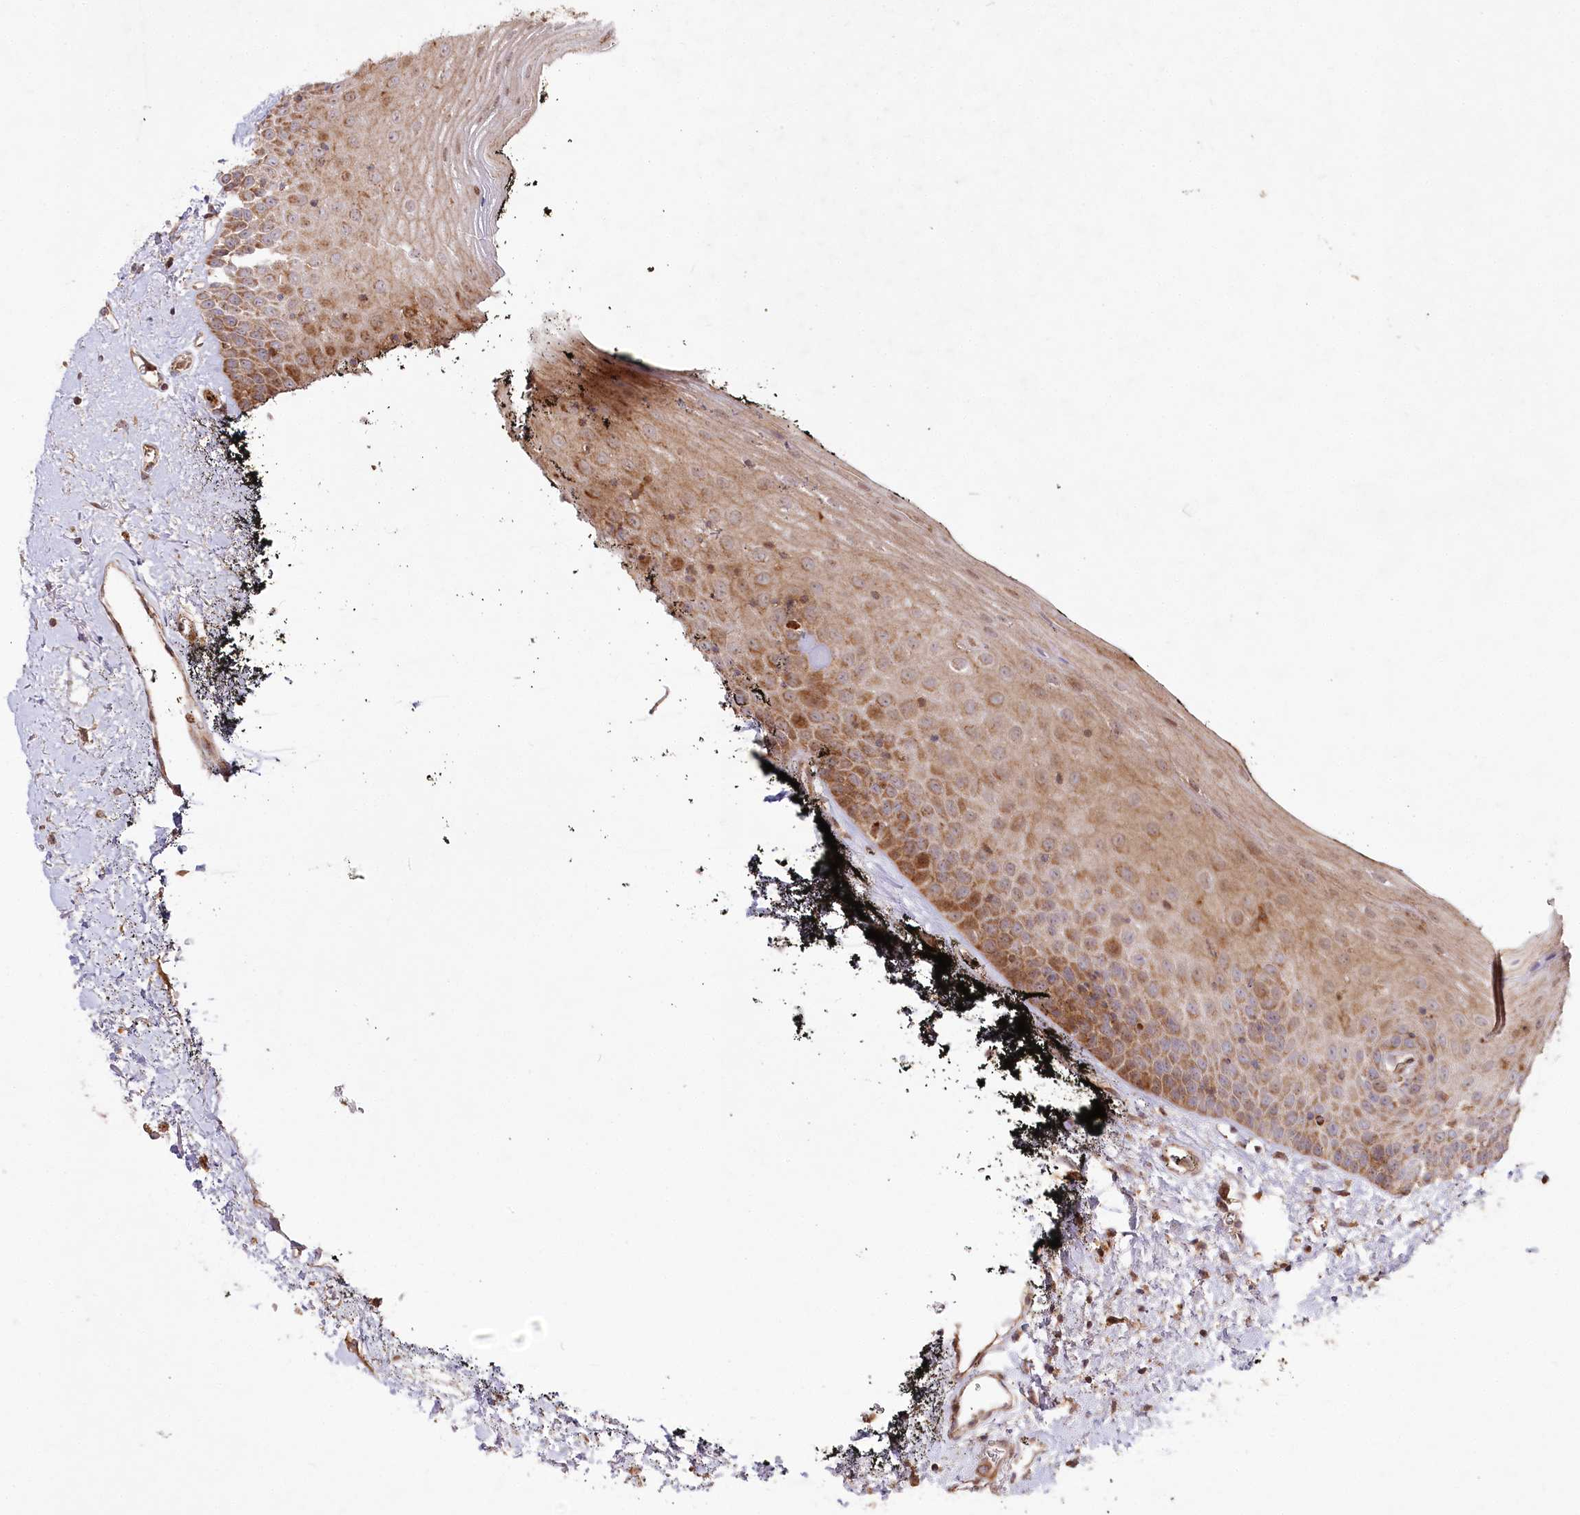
{"staining": {"intensity": "moderate", "quantity": "25%-75%", "location": "cytoplasmic/membranous"}, "tissue": "oral mucosa", "cell_type": "Squamous epithelial cells", "image_type": "normal", "snomed": [{"axis": "morphology", "description": "Normal tissue, NOS"}, {"axis": "topography", "description": "Oral tissue"}], "caption": "Brown immunohistochemical staining in unremarkable oral mucosa shows moderate cytoplasmic/membranous staining in about 25%-75% of squamous epithelial cells.", "gene": "PSTK", "patient": {"sex": "male", "age": 74}}